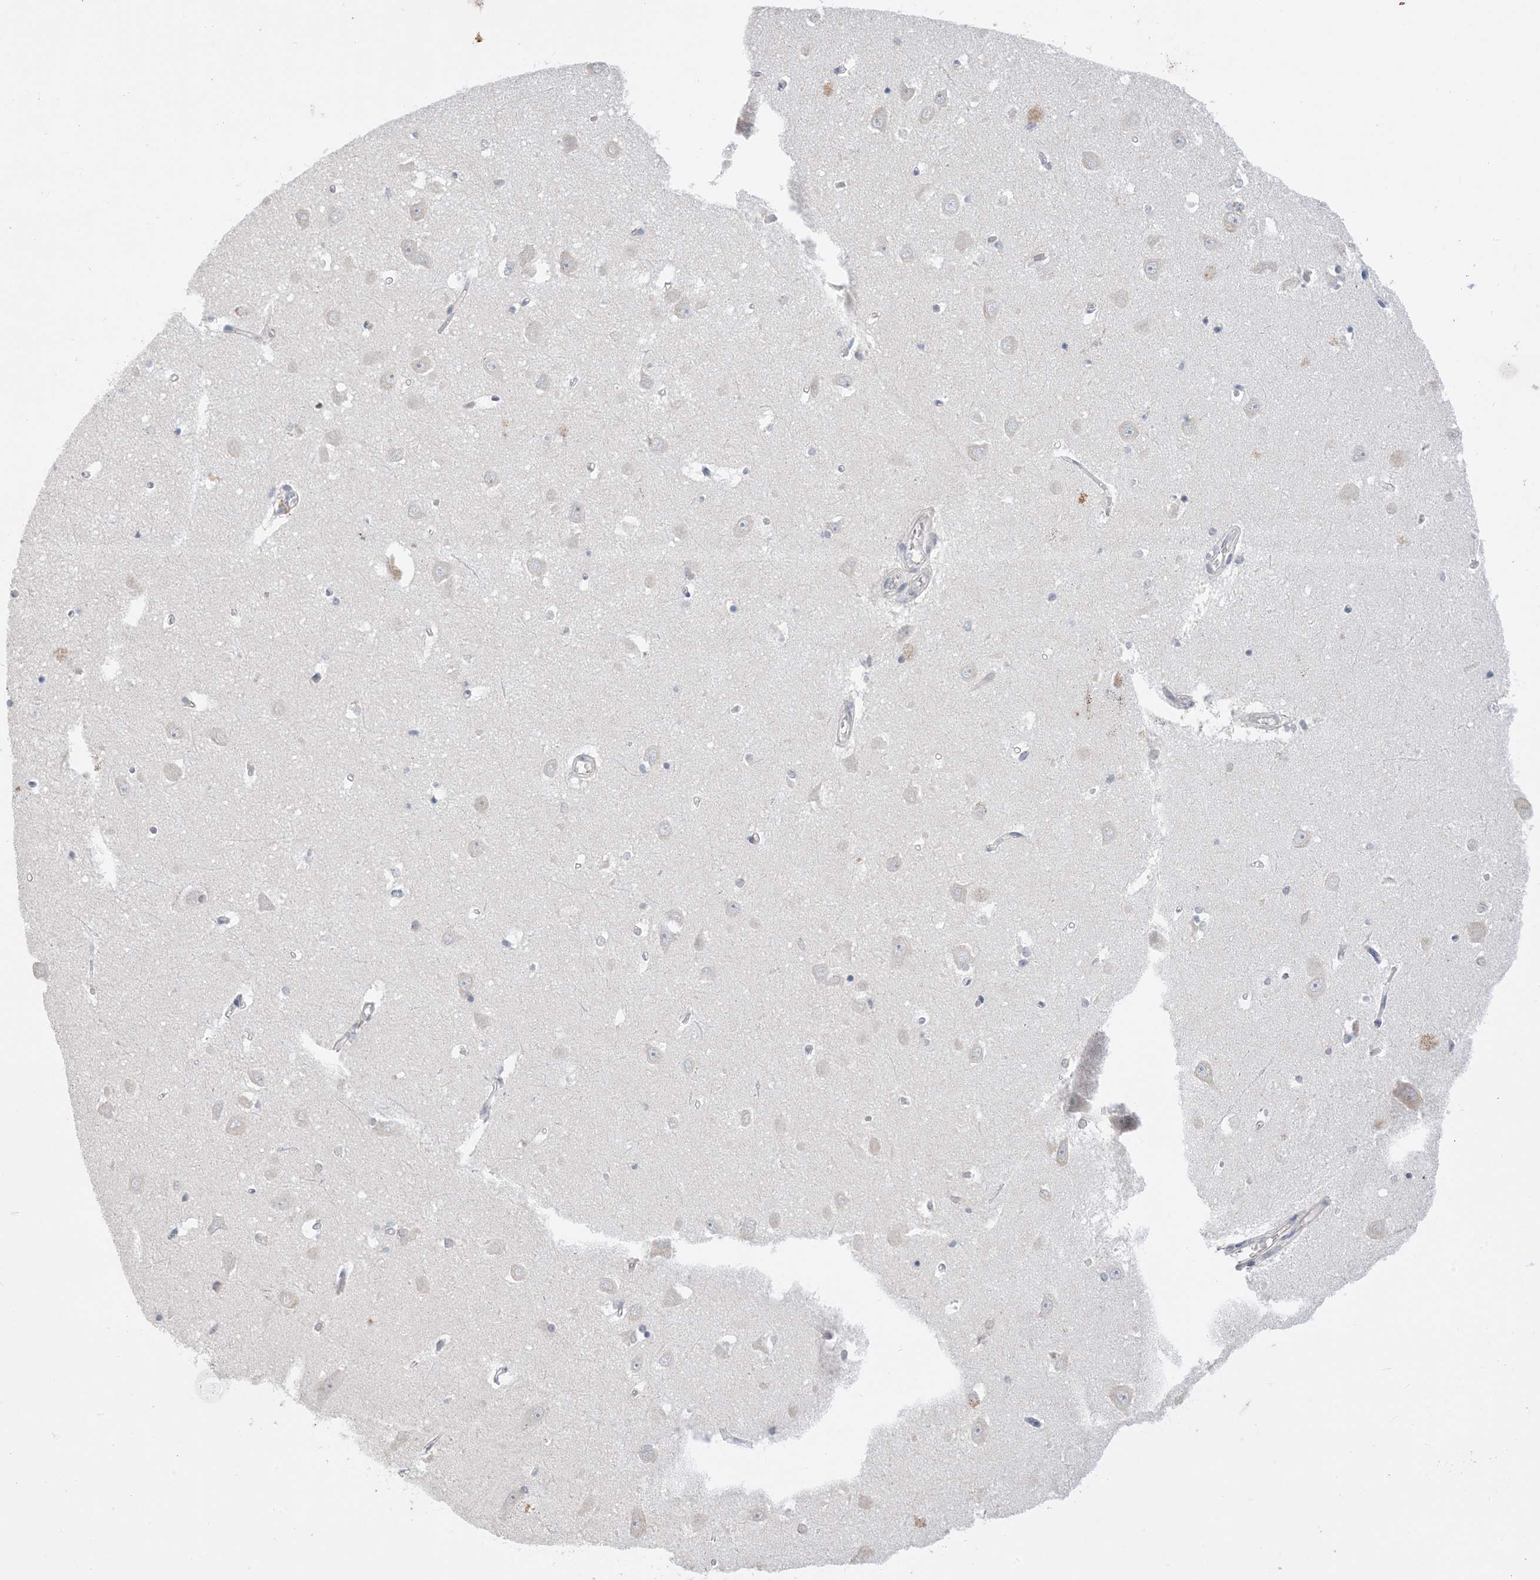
{"staining": {"intensity": "negative", "quantity": "none", "location": "none"}, "tissue": "hippocampus", "cell_type": "Glial cells", "image_type": "normal", "snomed": [{"axis": "morphology", "description": "Normal tissue, NOS"}, {"axis": "topography", "description": "Hippocampus"}], "caption": "Hippocampus stained for a protein using immunohistochemistry (IHC) reveals no staining glial cells.", "gene": "KPRP", "patient": {"sex": "male", "age": 70}}